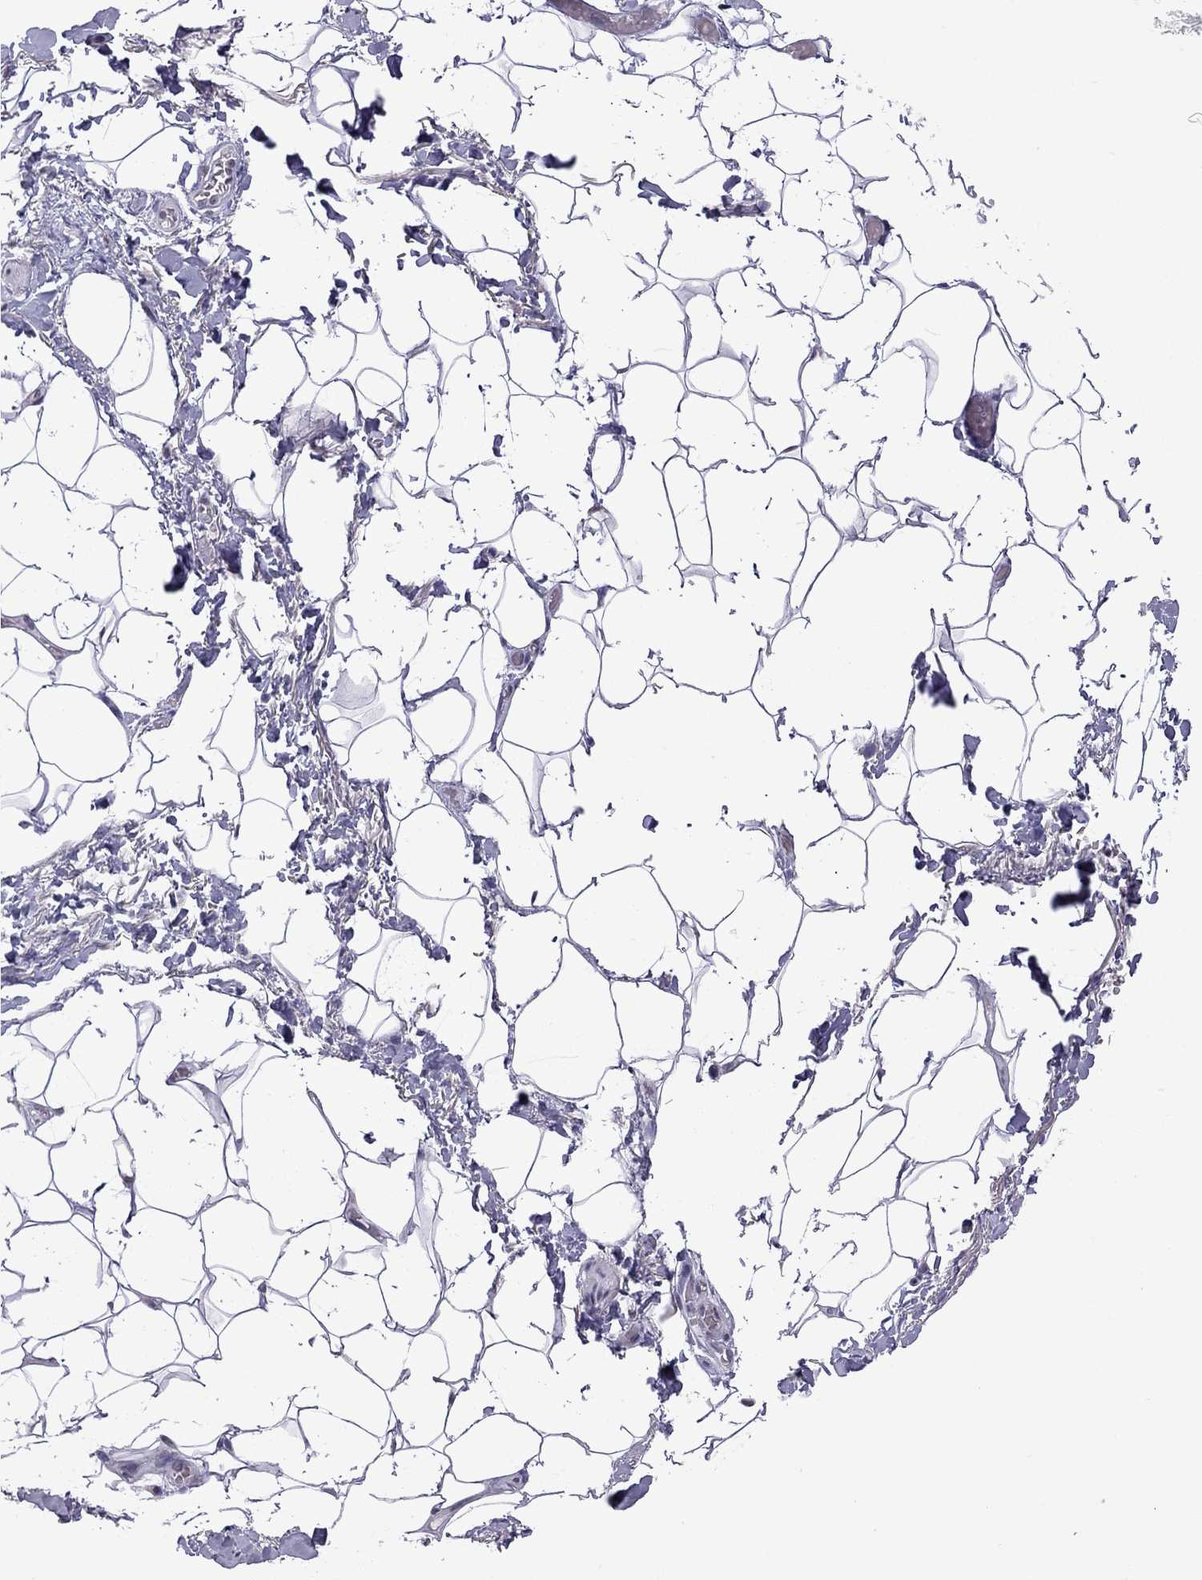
{"staining": {"intensity": "negative", "quantity": "none", "location": "none"}, "tissue": "adipose tissue", "cell_type": "Adipocytes", "image_type": "normal", "snomed": [{"axis": "morphology", "description": "Normal tissue, NOS"}, {"axis": "topography", "description": "Anal"}, {"axis": "topography", "description": "Peripheral nerve tissue"}], "caption": "DAB (3,3'-diaminobenzidine) immunohistochemical staining of benign adipose tissue shows no significant positivity in adipocytes.", "gene": "PPP1R3A", "patient": {"sex": "male", "age": 53}}